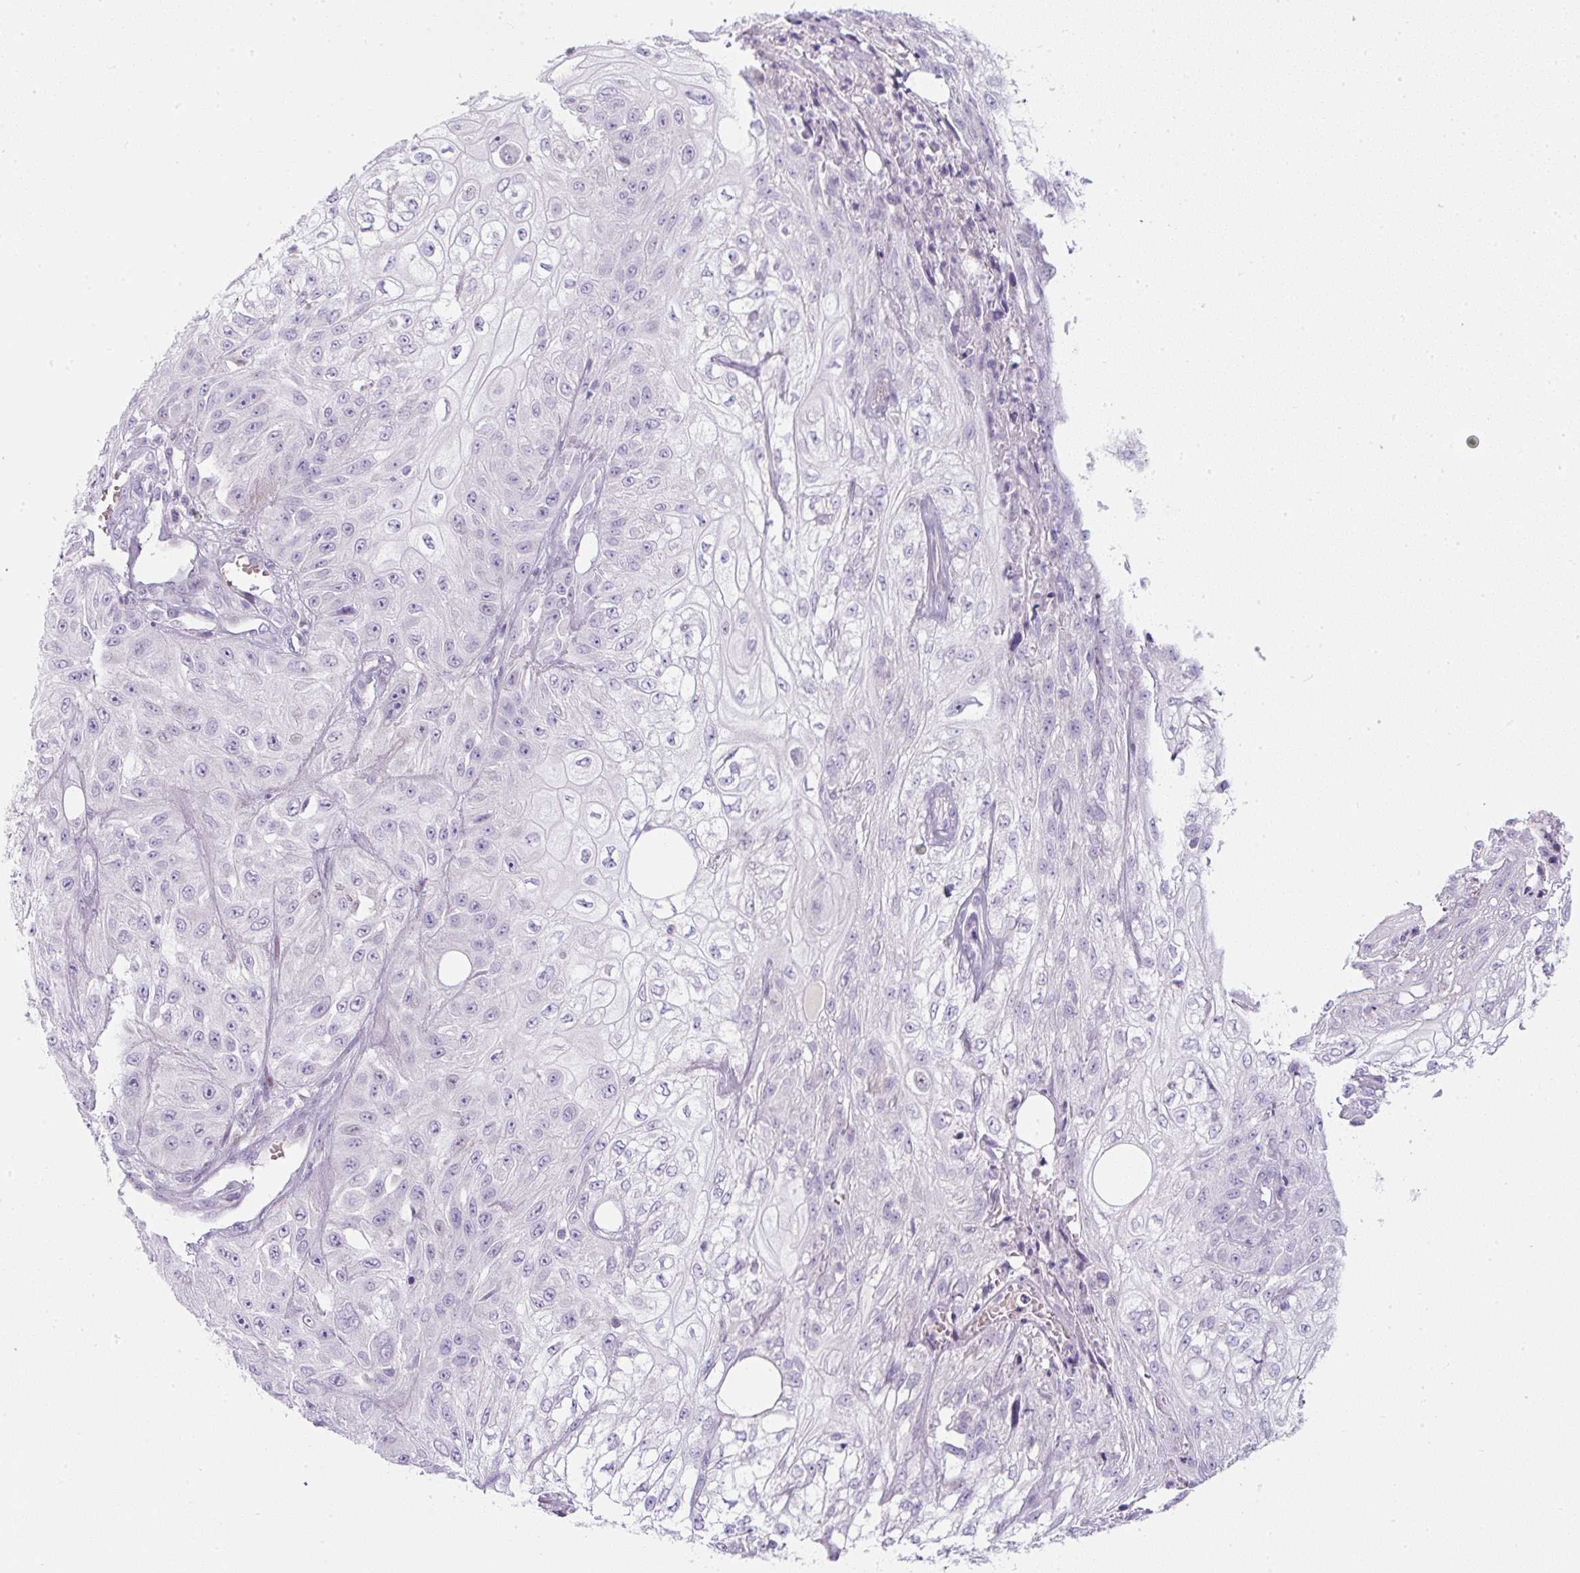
{"staining": {"intensity": "negative", "quantity": "none", "location": "none"}, "tissue": "skin cancer", "cell_type": "Tumor cells", "image_type": "cancer", "snomed": [{"axis": "morphology", "description": "Squamous cell carcinoma, NOS"}, {"axis": "morphology", "description": "Squamous cell carcinoma, metastatic, NOS"}, {"axis": "topography", "description": "Skin"}, {"axis": "topography", "description": "Lymph node"}], "caption": "Tumor cells are negative for protein expression in human skin metastatic squamous cell carcinoma. (Brightfield microscopy of DAB (3,3'-diaminobenzidine) immunohistochemistry (IHC) at high magnification).", "gene": "FGFBP3", "patient": {"sex": "male", "age": 75}}